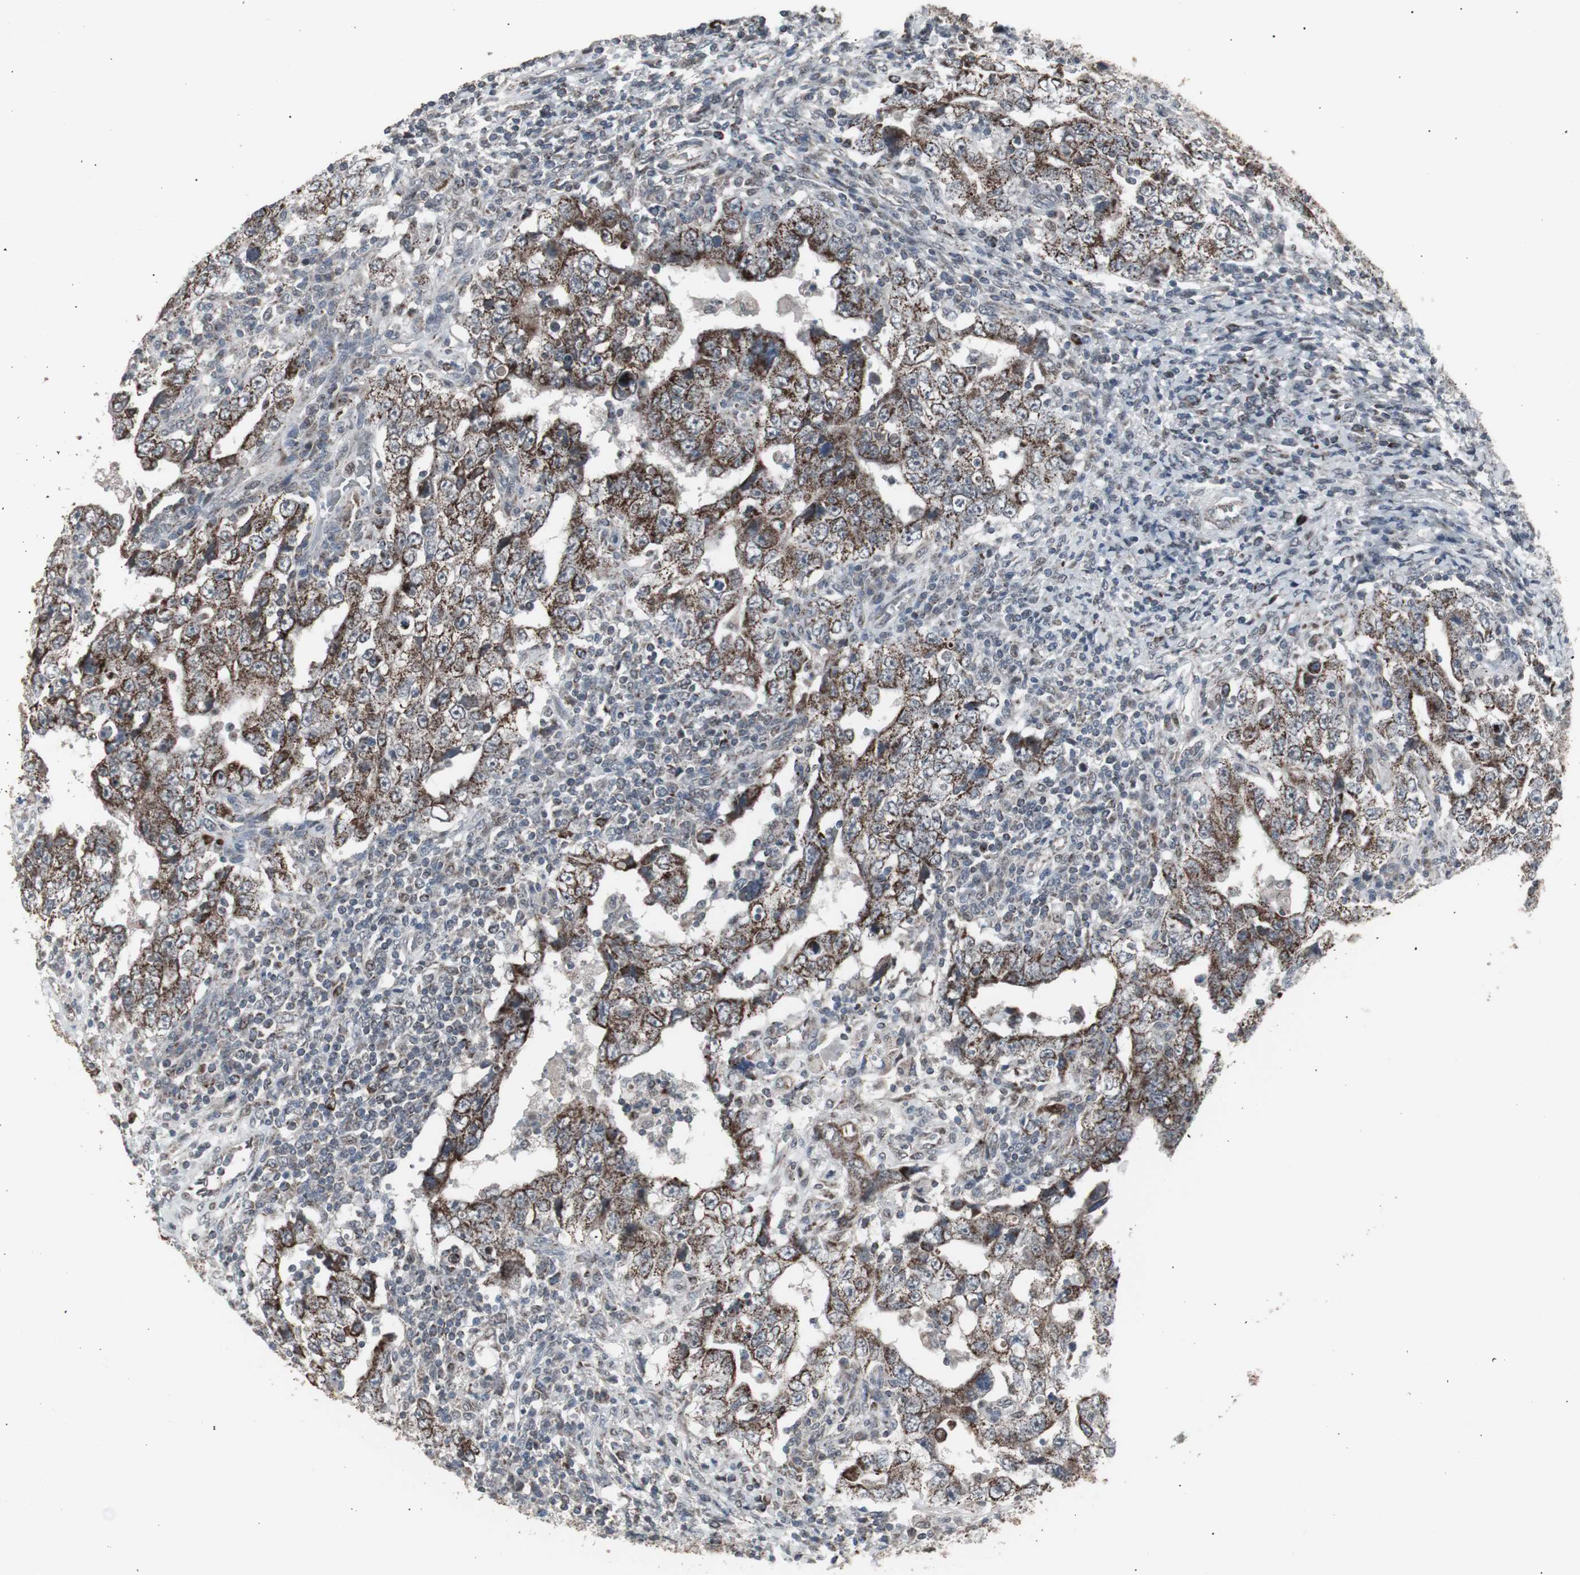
{"staining": {"intensity": "moderate", "quantity": ">75%", "location": "cytoplasmic/membranous"}, "tissue": "testis cancer", "cell_type": "Tumor cells", "image_type": "cancer", "snomed": [{"axis": "morphology", "description": "Carcinoma, Embryonal, NOS"}, {"axis": "topography", "description": "Testis"}], "caption": "Approximately >75% of tumor cells in embryonal carcinoma (testis) demonstrate moderate cytoplasmic/membranous protein staining as visualized by brown immunohistochemical staining.", "gene": "RXRA", "patient": {"sex": "male", "age": 26}}